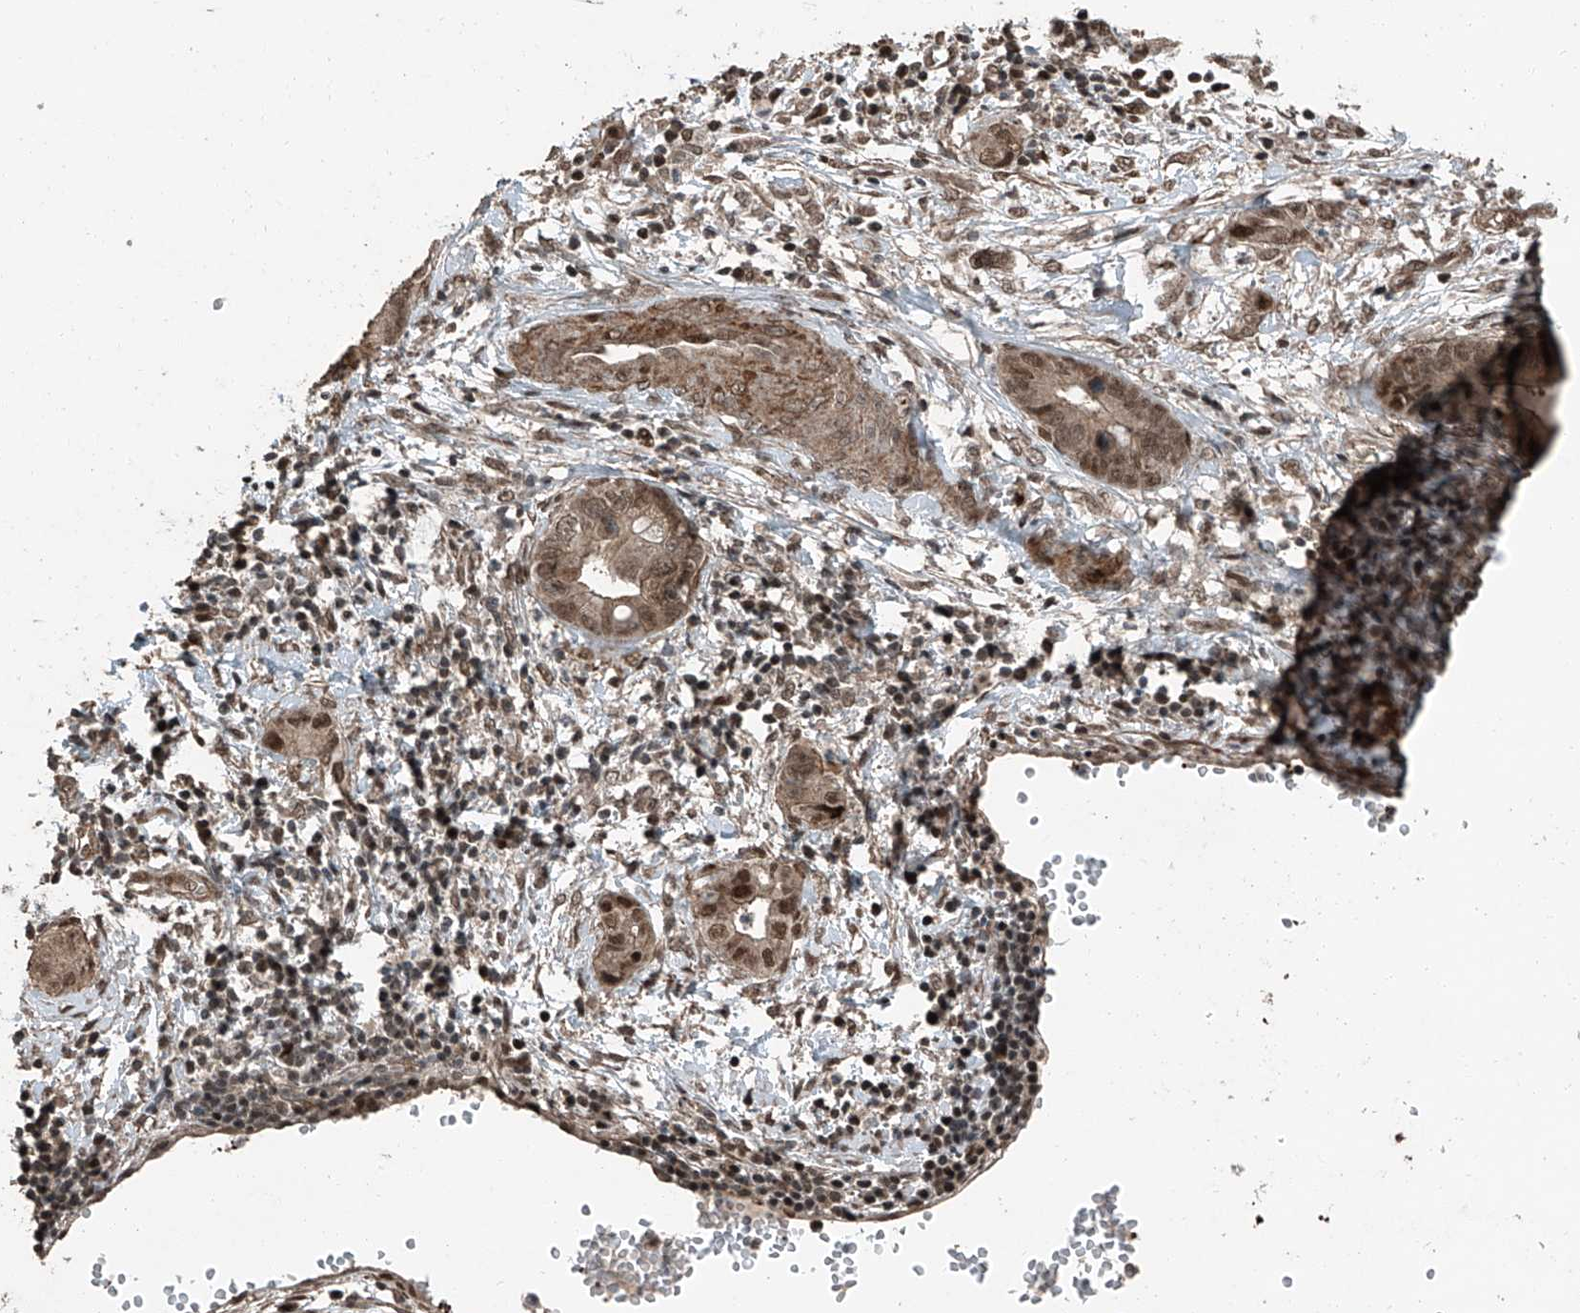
{"staining": {"intensity": "moderate", "quantity": ">75%", "location": "cytoplasmic/membranous,nuclear"}, "tissue": "cervical cancer", "cell_type": "Tumor cells", "image_type": "cancer", "snomed": [{"axis": "morphology", "description": "Adenocarcinoma, NOS"}, {"axis": "topography", "description": "Cervix"}], "caption": "Immunohistochemistry histopathology image of neoplastic tissue: human adenocarcinoma (cervical) stained using immunohistochemistry (IHC) exhibits medium levels of moderate protein expression localized specifically in the cytoplasmic/membranous and nuclear of tumor cells, appearing as a cytoplasmic/membranous and nuclear brown color.", "gene": "ZNF570", "patient": {"sex": "female", "age": 44}}